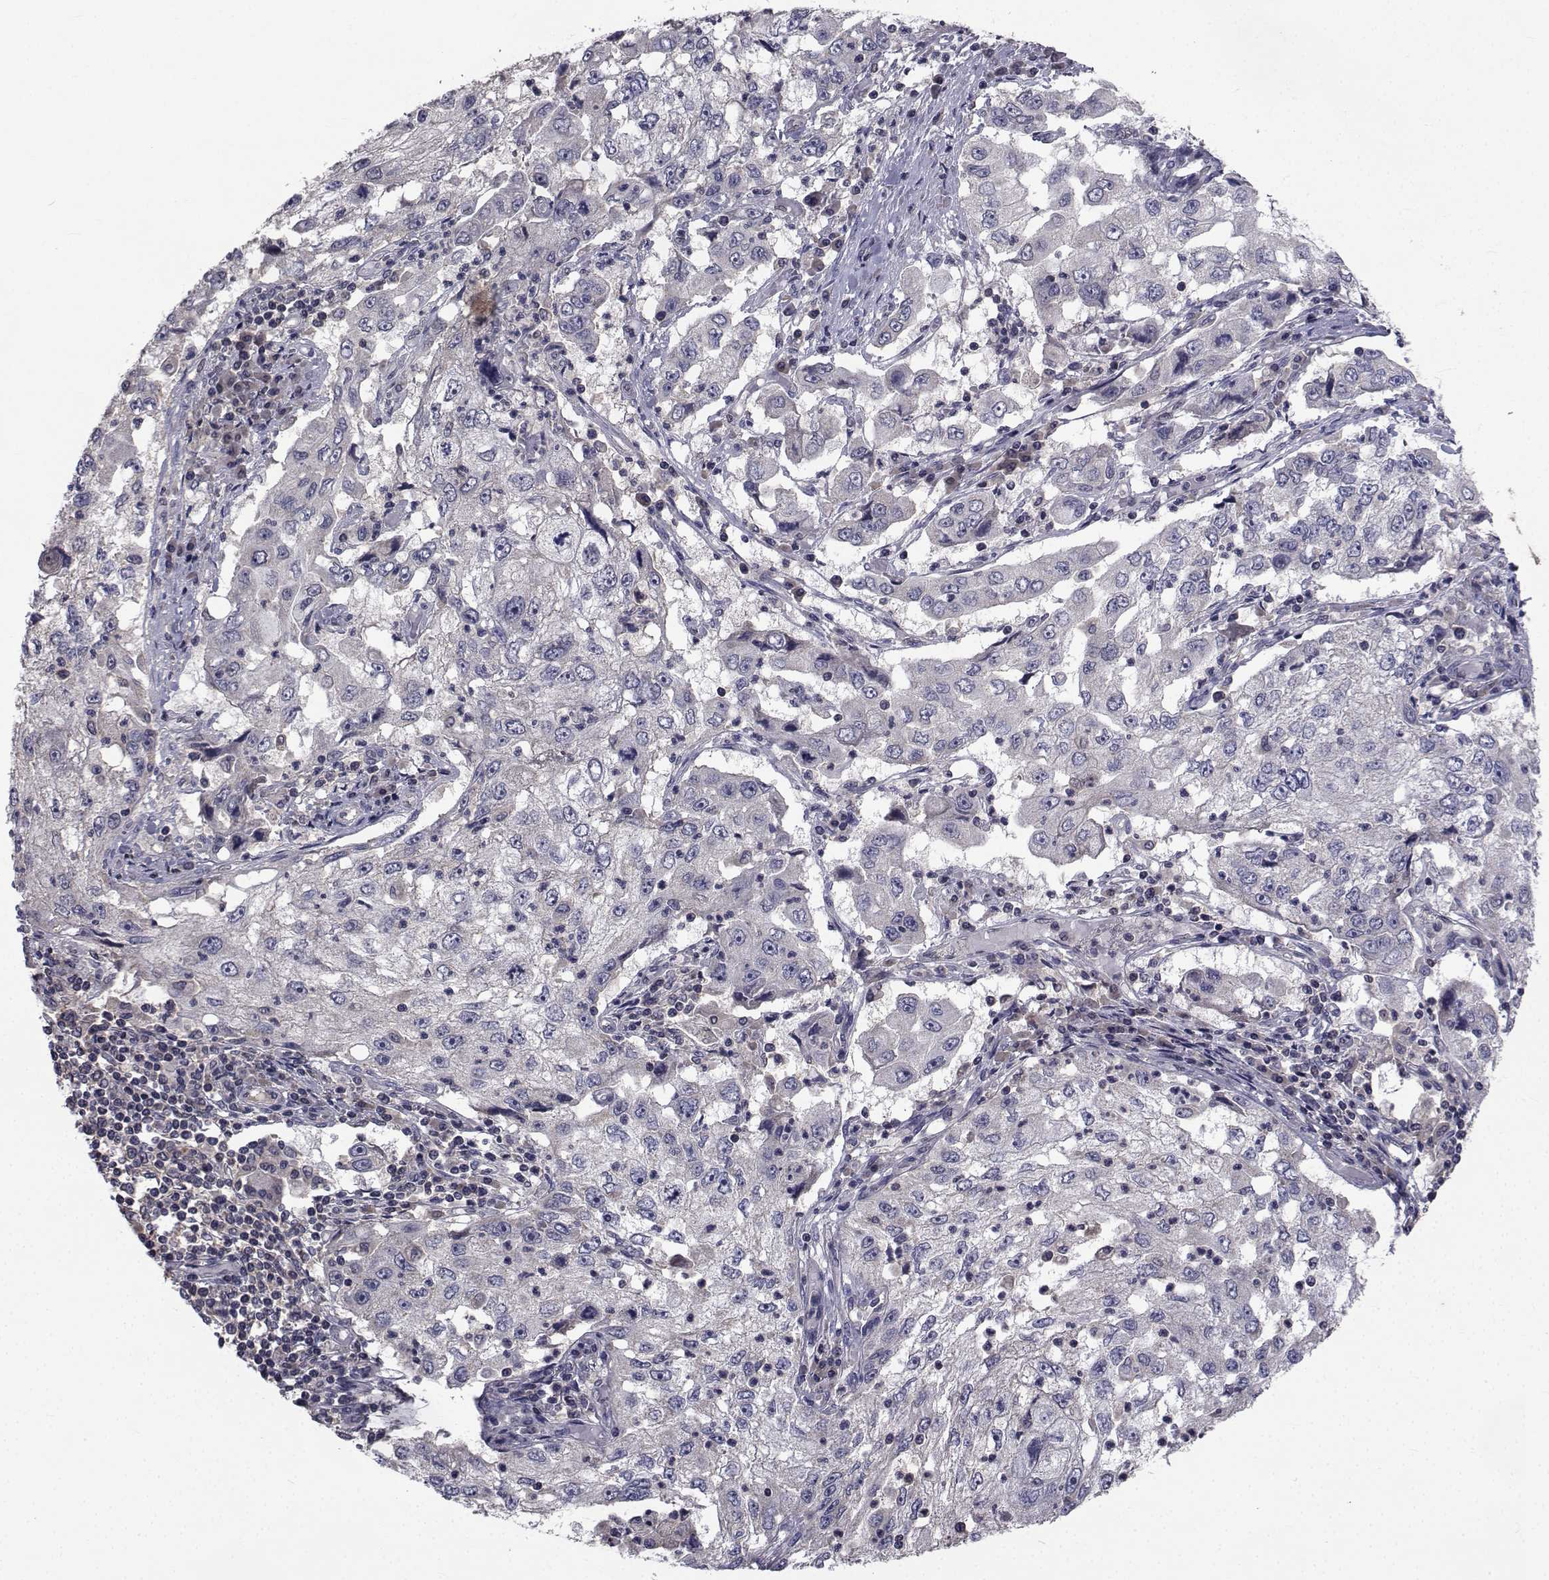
{"staining": {"intensity": "negative", "quantity": "none", "location": "none"}, "tissue": "cervical cancer", "cell_type": "Tumor cells", "image_type": "cancer", "snomed": [{"axis": "morphology", "description": "Squamous cell carcinoma, NOS"}, {"axis": "topography", "description": "Cervix"}], "caption": "Immunohistochemistry photomicrograph of neoplastic tissue: cervical squamous cell carcinoma stained with DAB (3,3'-diaminobenzidine) reveals no significant protein positivity in tumor cells.", "gene": "CYP2S1", "patient": {"sex": "female", "age": 36}}